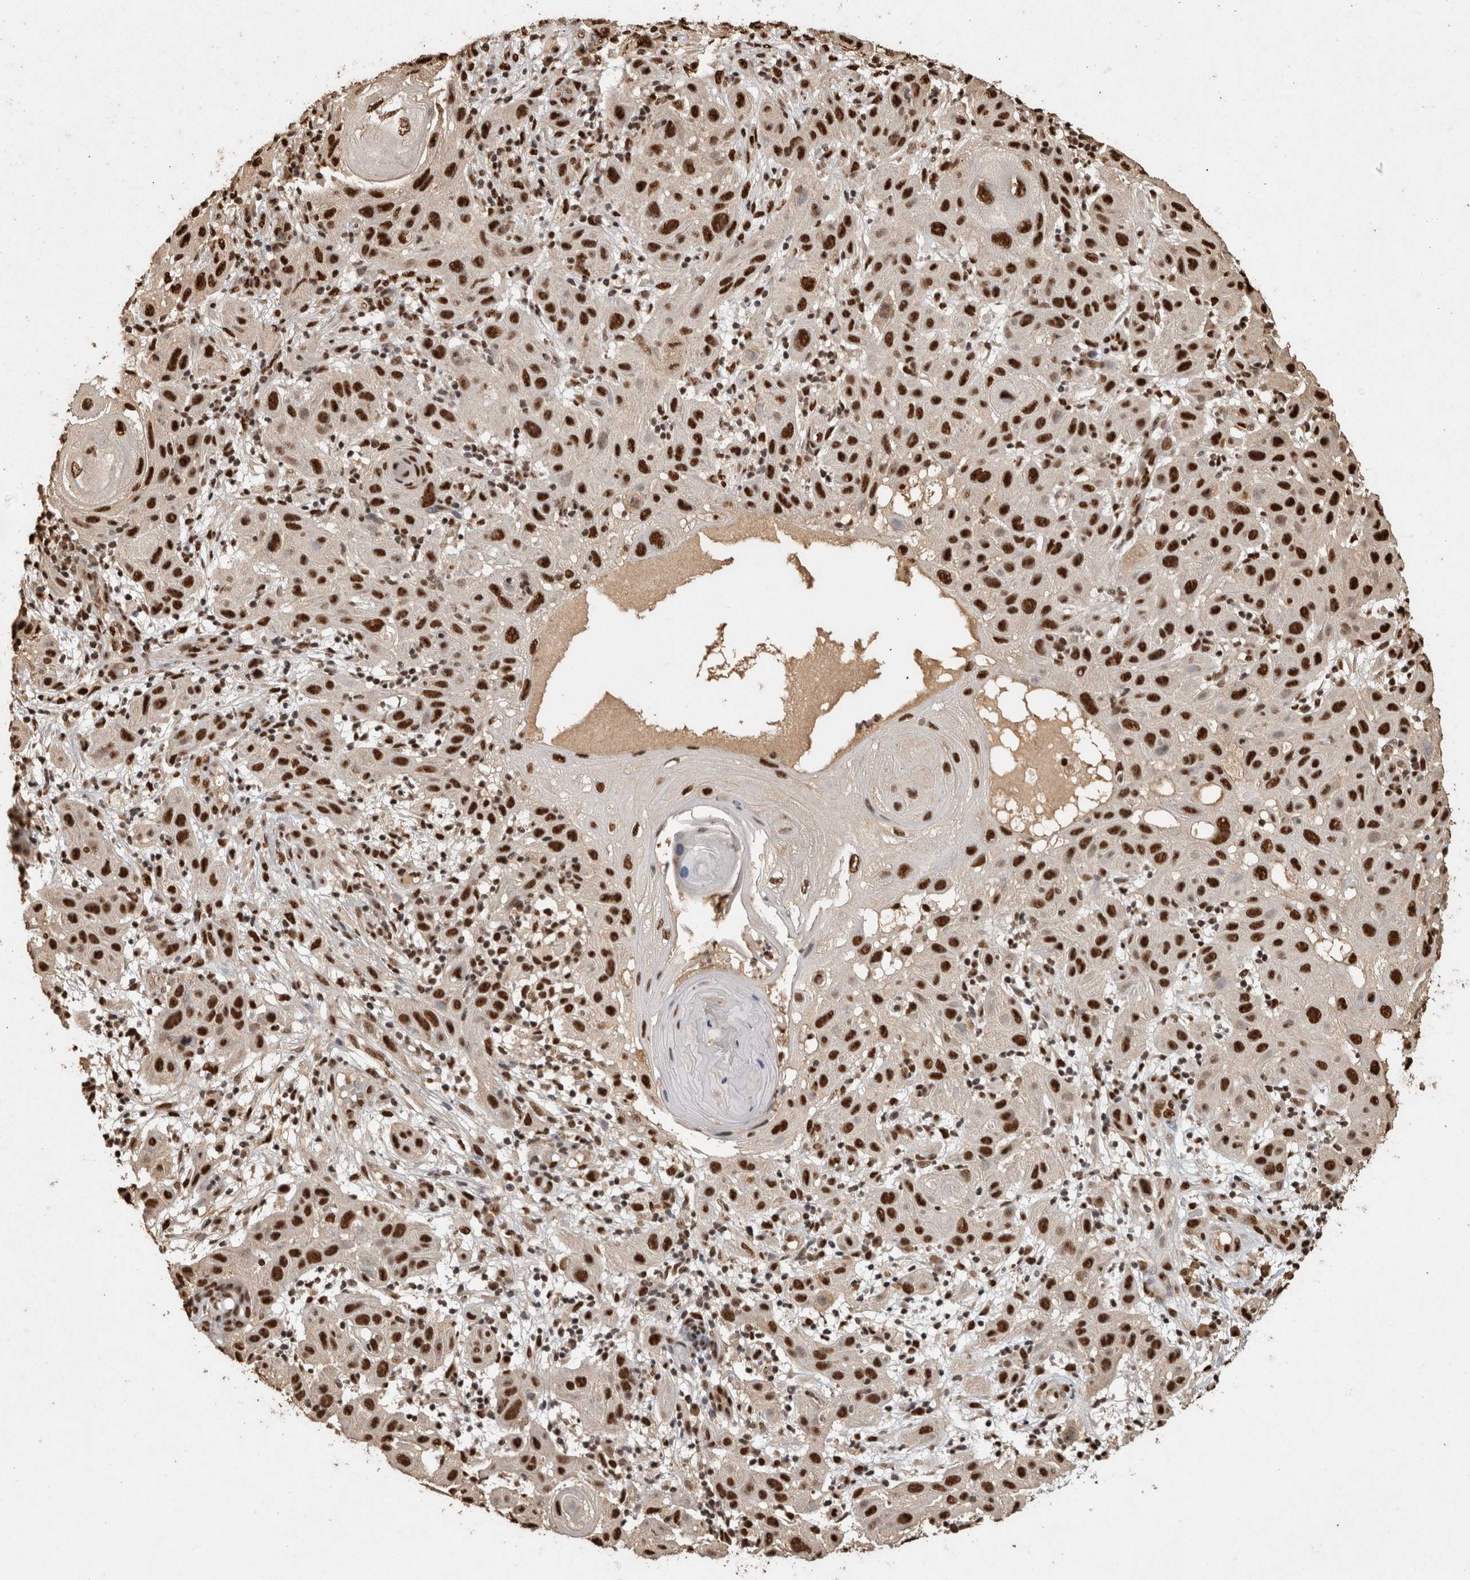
{"staining": {"intensity": "strong", "quantity": ">75%", "location": "nuclear"}, "tissue": "skin cancer", "cell_type": "Tumor cells", "image_type": "cancer", "snomed": [{"axis": "morphology", "description": "Normal tissue, NOS"}, {"axis": "morphology", "description": "Squamous cell carcinoma, NOS"}, {"axis": "topography", "description": "Skin"}], "caption": "Immunohistochemical staining of human skin cancer (squamous cell carcinoma) exhibits high levels of strong nuclear protein expression in approximately >75% of tumor cells. The staining was performed using DAB to visualize the protein expression in brown, while the nuclei were stained in blue with hematoxylin (Magnification: 20x).", "gene": "RAD50", "patient": {"sex": "female", "age": 96}}